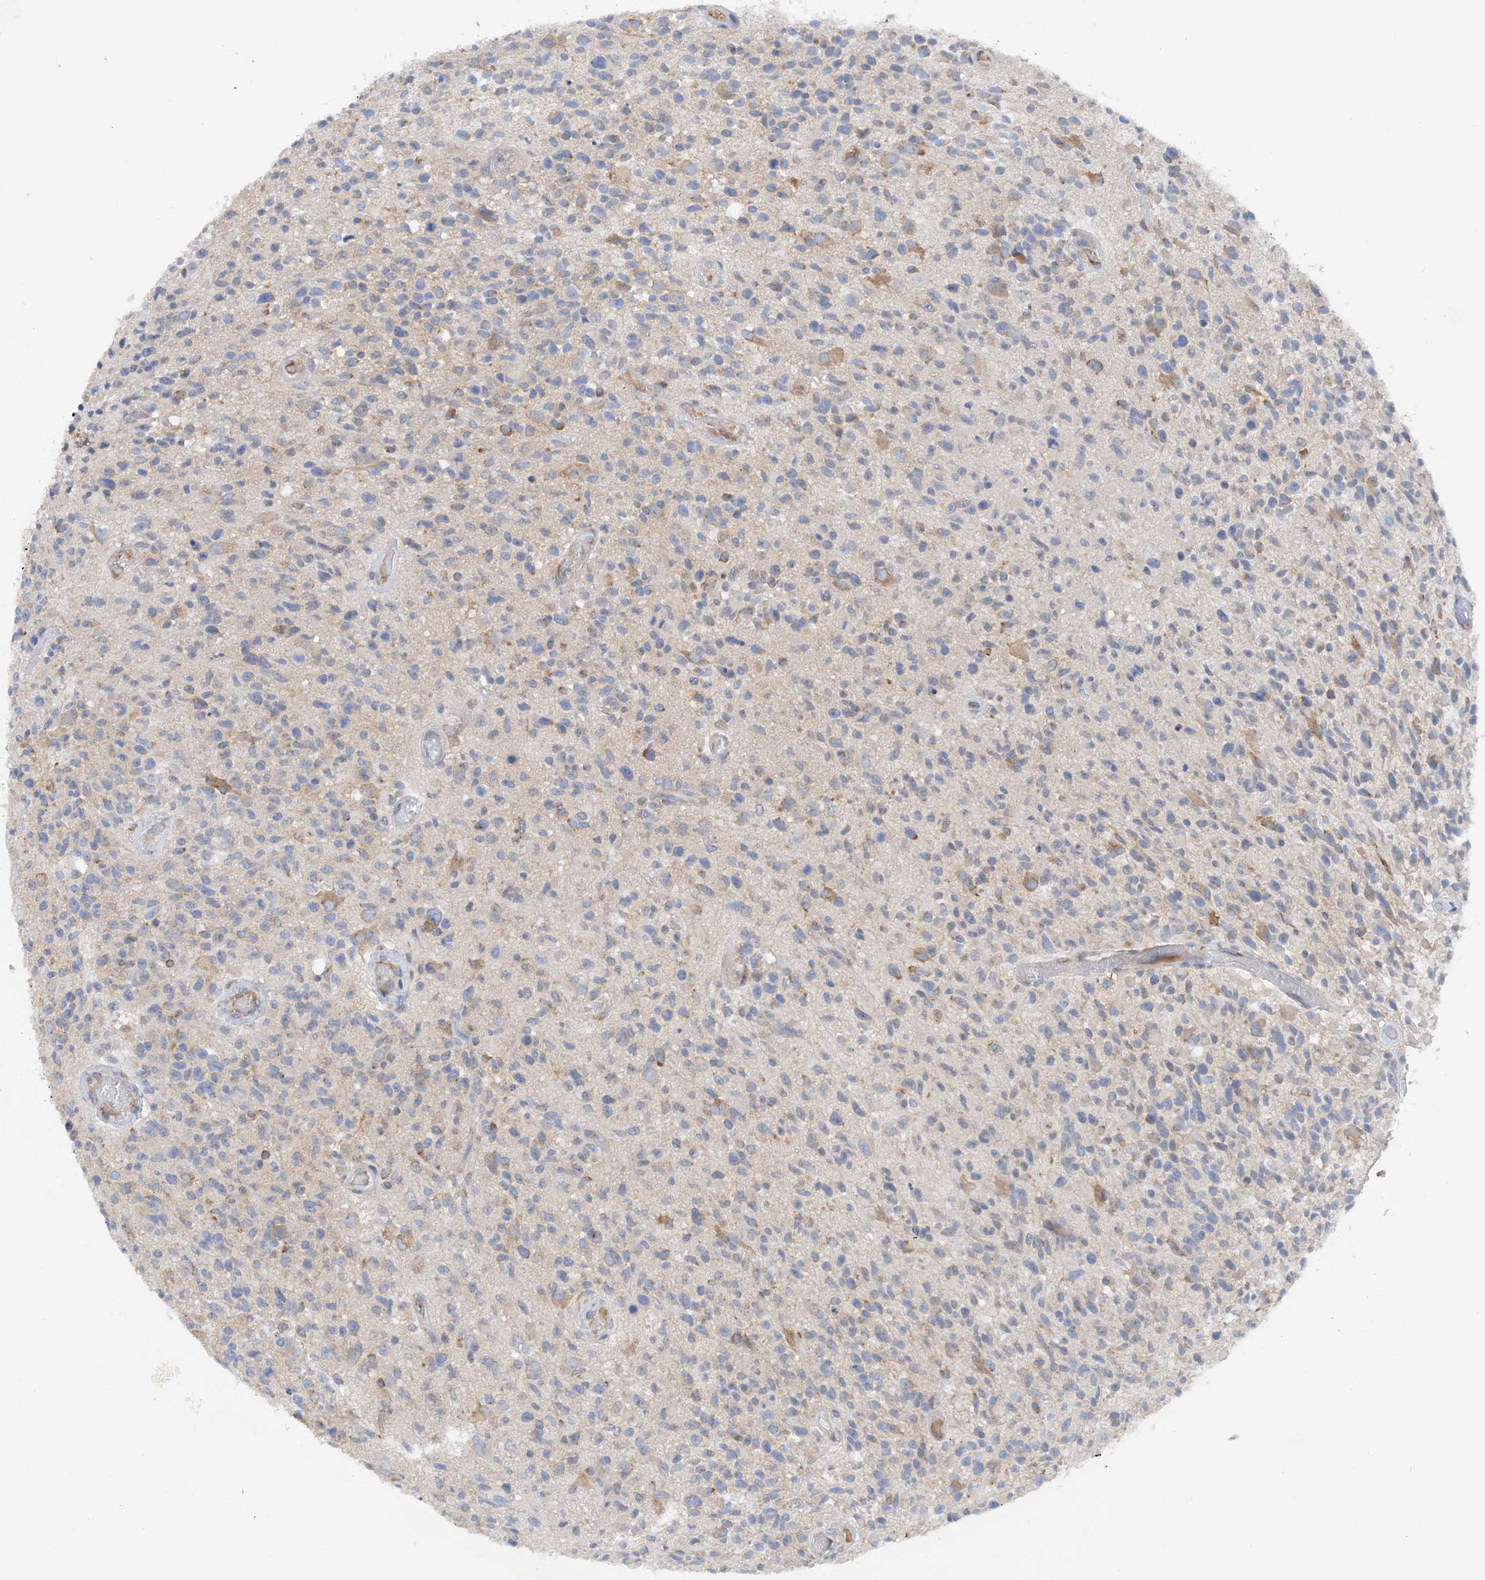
{"staining": {"intensity": "negative", "quantity": "none", "location": "none"}, "tissue": "glioma", "cell_type": "Tumor cells", "image_type": "cancer", "snomed": [{"axis": "morphology", "description": "Glioma, malignant, High grade"}, {"axis": "morphology", "description": "Glioblastoma, NOS"}, {"axis": "topography", "description": "Brain"}], "caption": "The histopathology image shows no significant expression in tumor cells of glioma. (Immunohistochemistry, brightfield microscopy, high magnification).", "gene": "SLC5A11", "patient": {"sex": "male", "age": 60}}